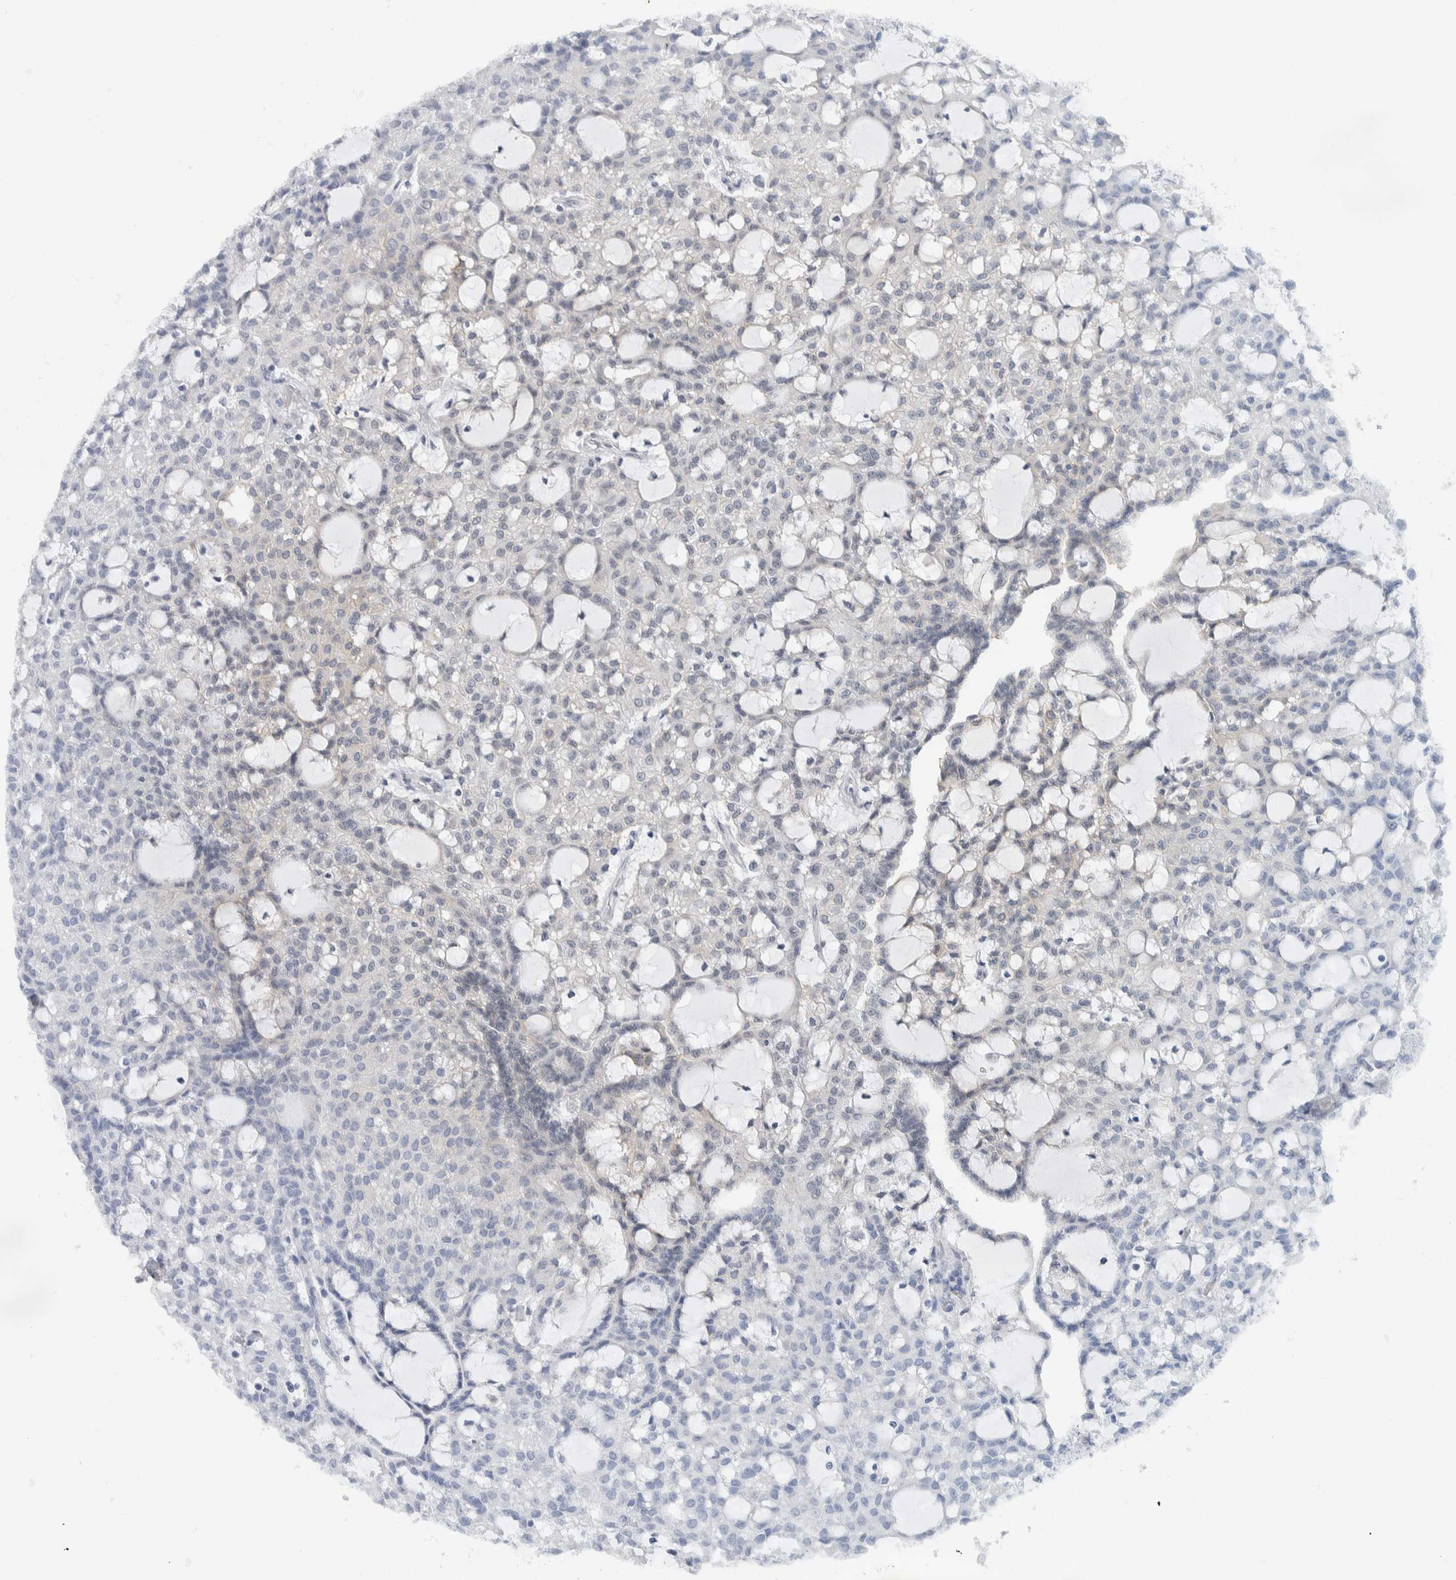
{"staining": {"intensity": "negative", "quantity": "none", "location": "none"}, "tissue": "renal cancer", "cell_type": "Tumor cells", "image_type": "cancer", "snomed": [{"axis": "morphology", "description": "Adenocarcinoma, NOS"}, {"axis": "topography", "description": "Kidney"}], "caption": "Human renal adenocarcinoma stained for a protein using IHC reveals no staining in tumor cells.", "gene": "NEFM", "patient": {"sex": "male", "age": 63}}